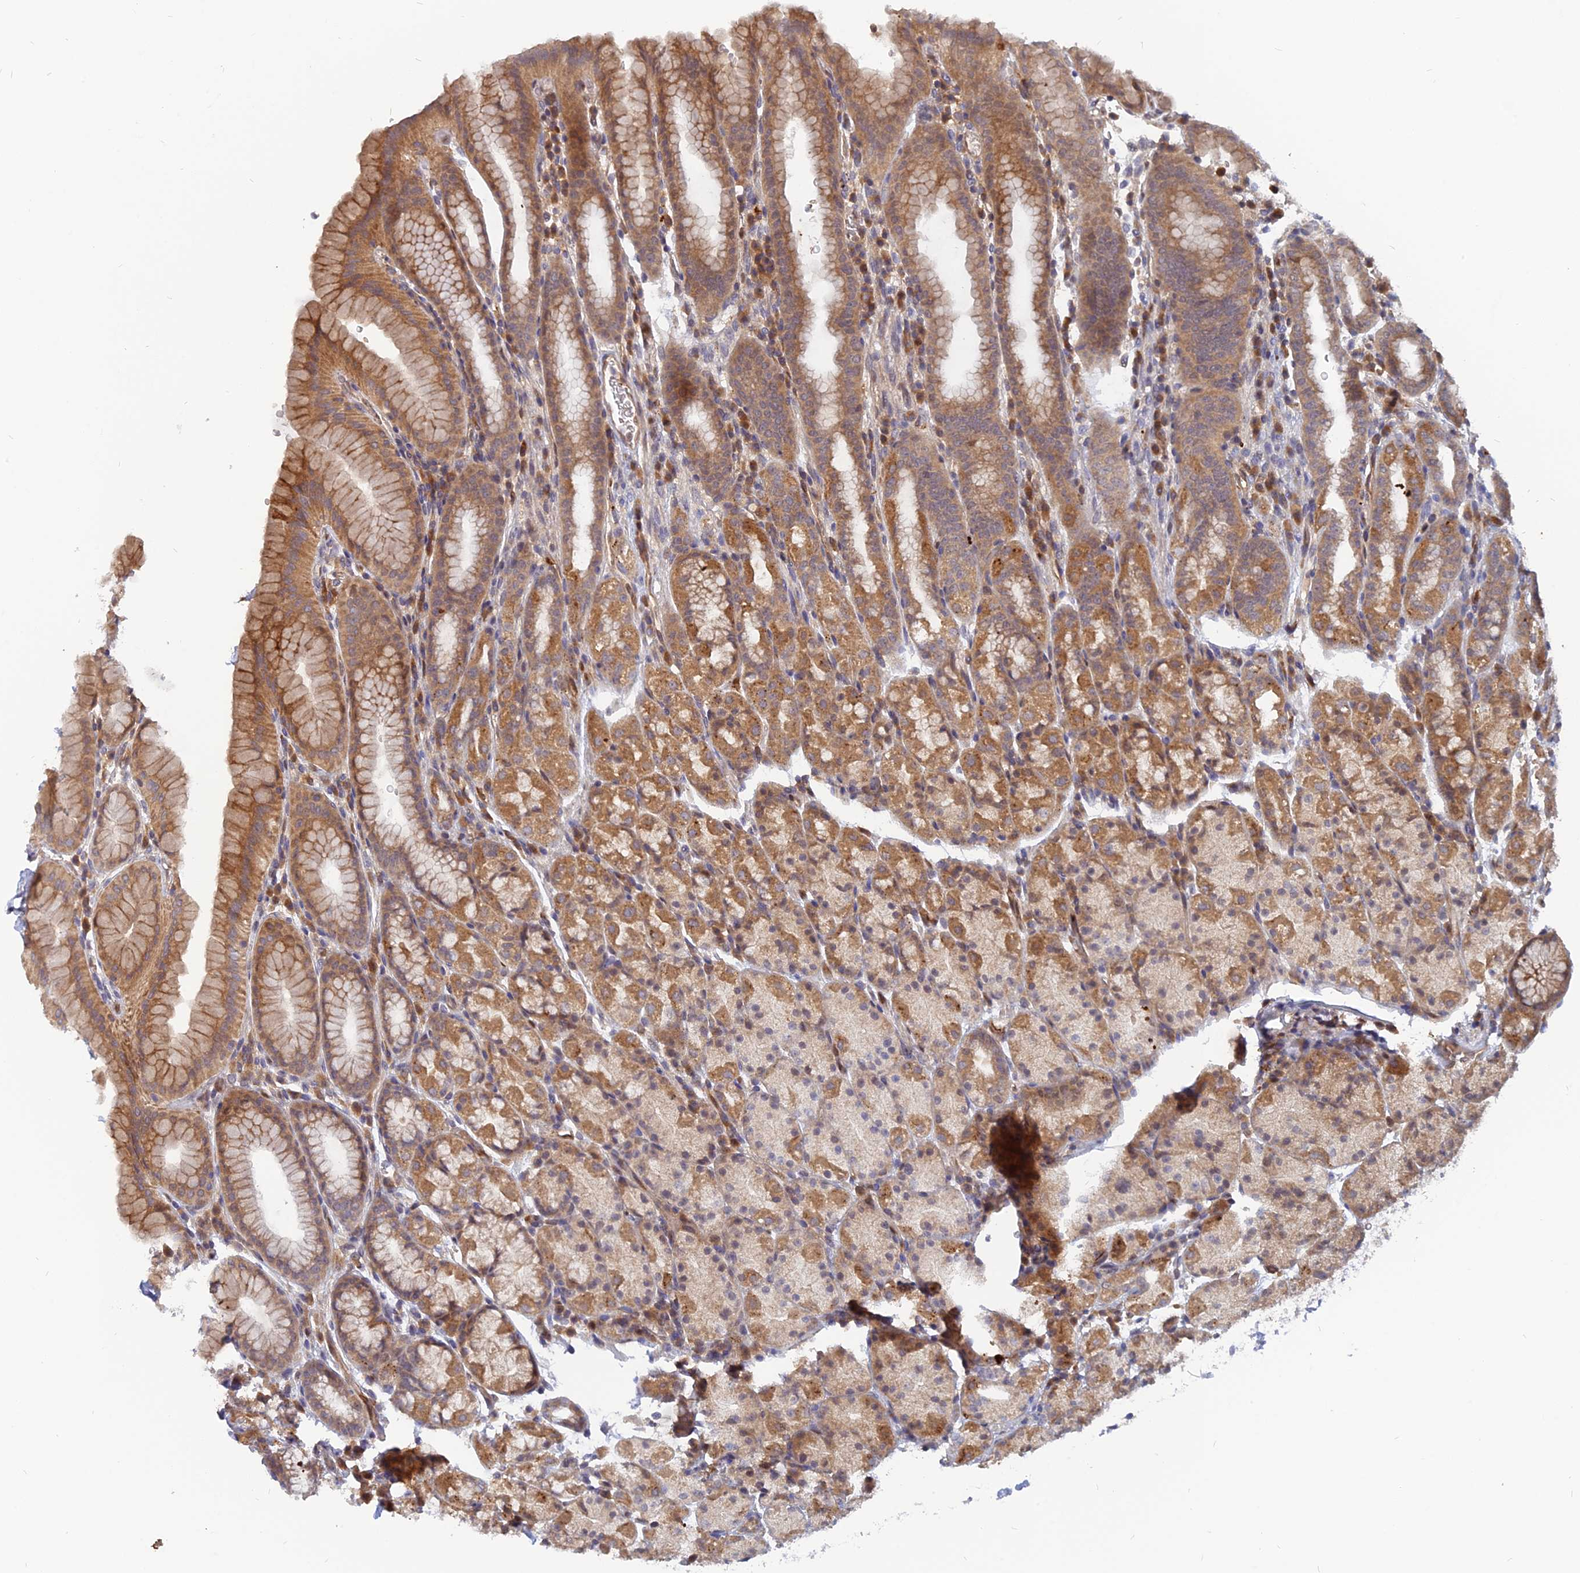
{"staining": {"intensity": "moderate", "quantity": ">75%", "location": "cytoplasmic/membranous"}, "tissue": "stomach", "cell_type": "Glandular cells", "image_type": "normal", "snomed": [{"axis": "morphology", "description": "Normal tissue, NOS"}, {"axis": "topography", "description": "Stomach, upper"}, {"axis": "topography", "description": "Stomach, lower"}, {"axis": "topography", "description": "Small intestine"}], "caption": "The image displays a brown stain indicating the presence of a protein in the cytoplasmic/membranous of glandular cells in stomach.", "gene": "ARL2BP", "patient": {"sex": "male", "age": 68}}